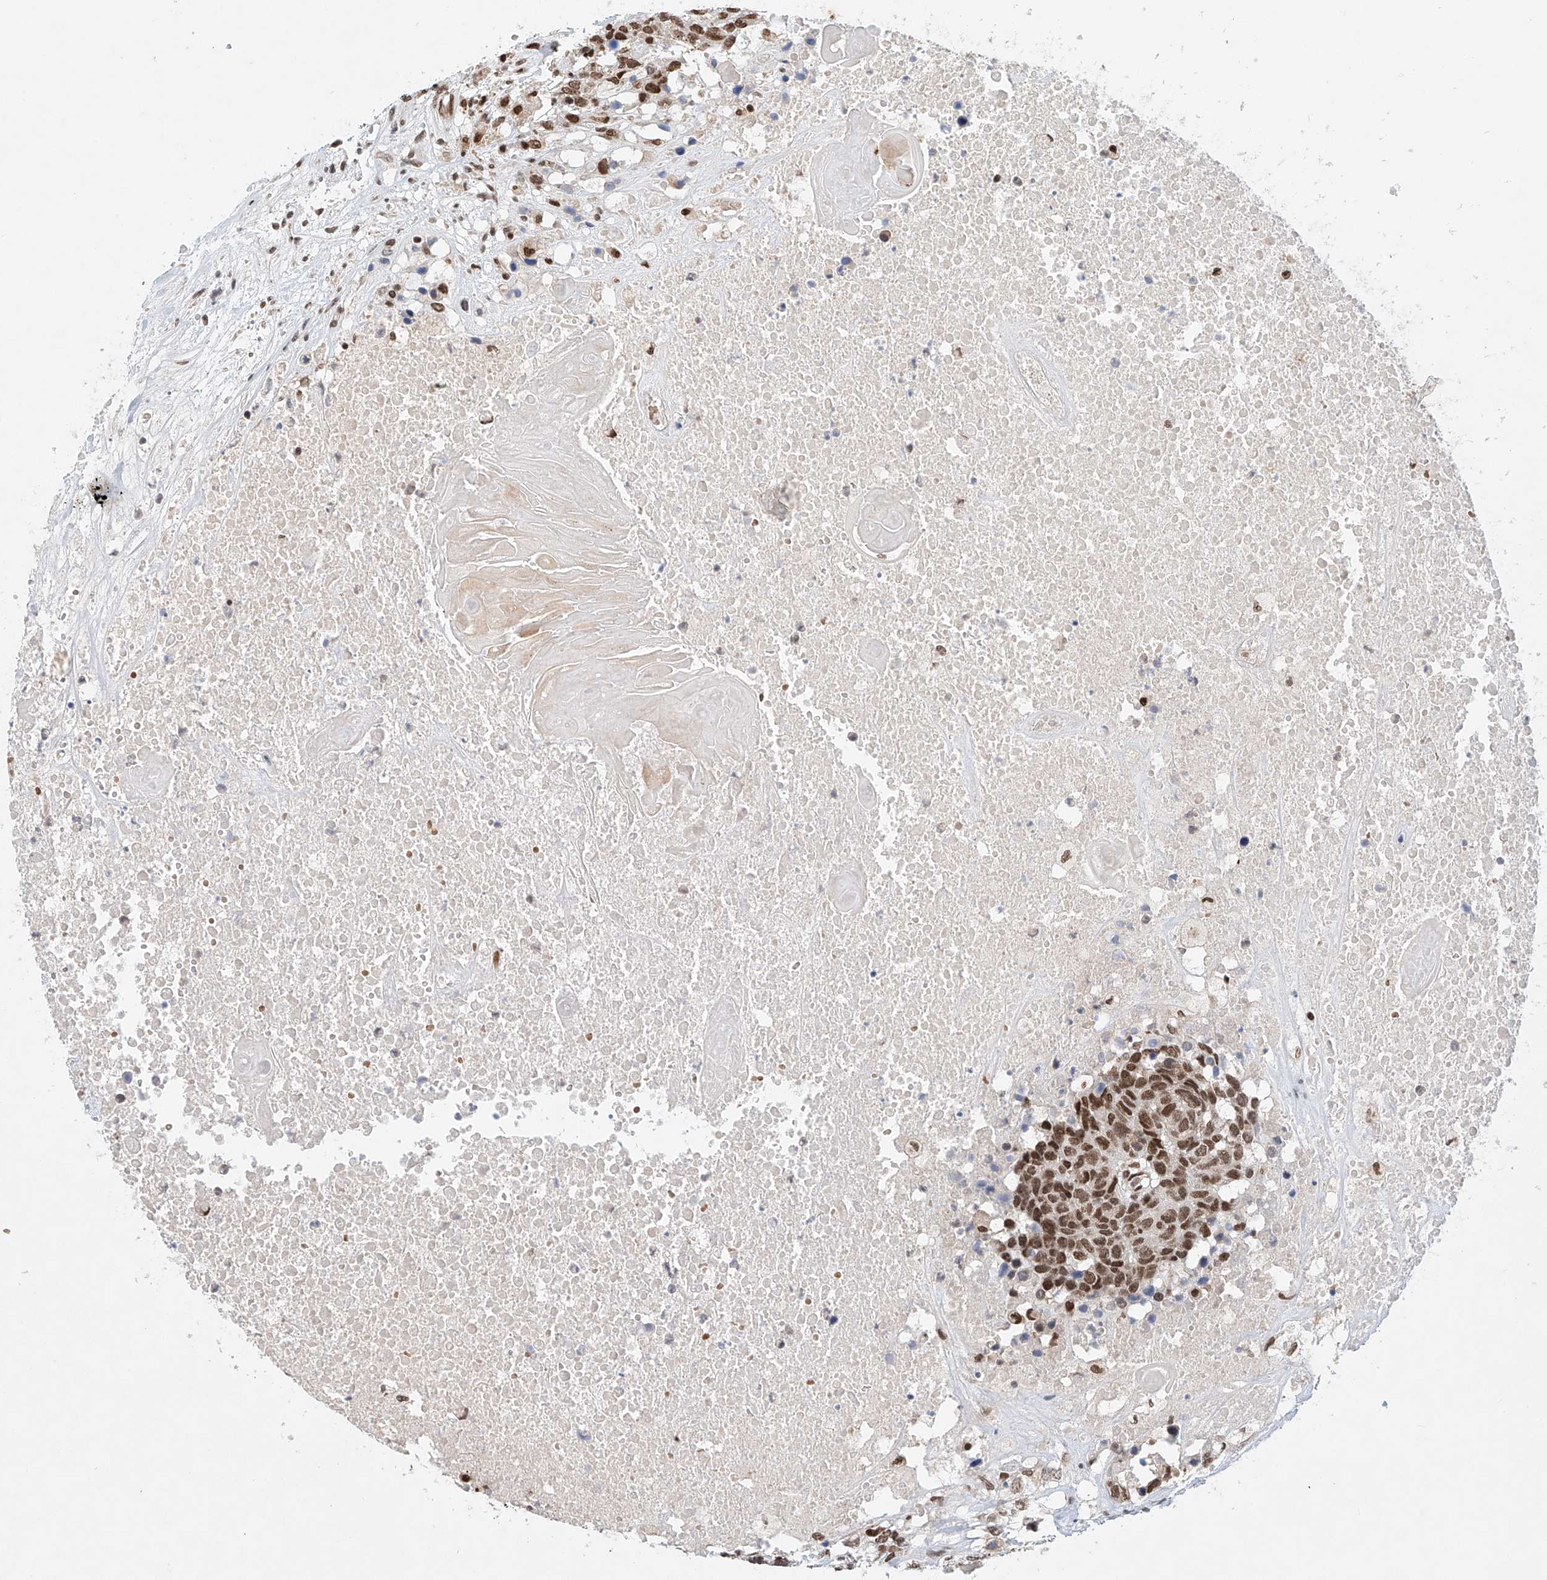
{"staining": {"intensity": "moderate", "quantity": ">75%", "location": "nuclear"}, "tissue": "head and neck cancer", "cell_type": "Tumor cells", "image_type": "cancer", "snomed": [{"axis": "morphology", "description": "Squamous cell carcinoma, NOS"}, {"axis": "topography", "description": "Head-Neck"}], "caption": "IHC of human head and neck cancer (squamous cell carcinoma) demonstrates medium levels of moderate nuclear staining in approximately >75% of tumor cells.", "gene": "ZNF470", "patient": {"sex": "male", "age": 66}}